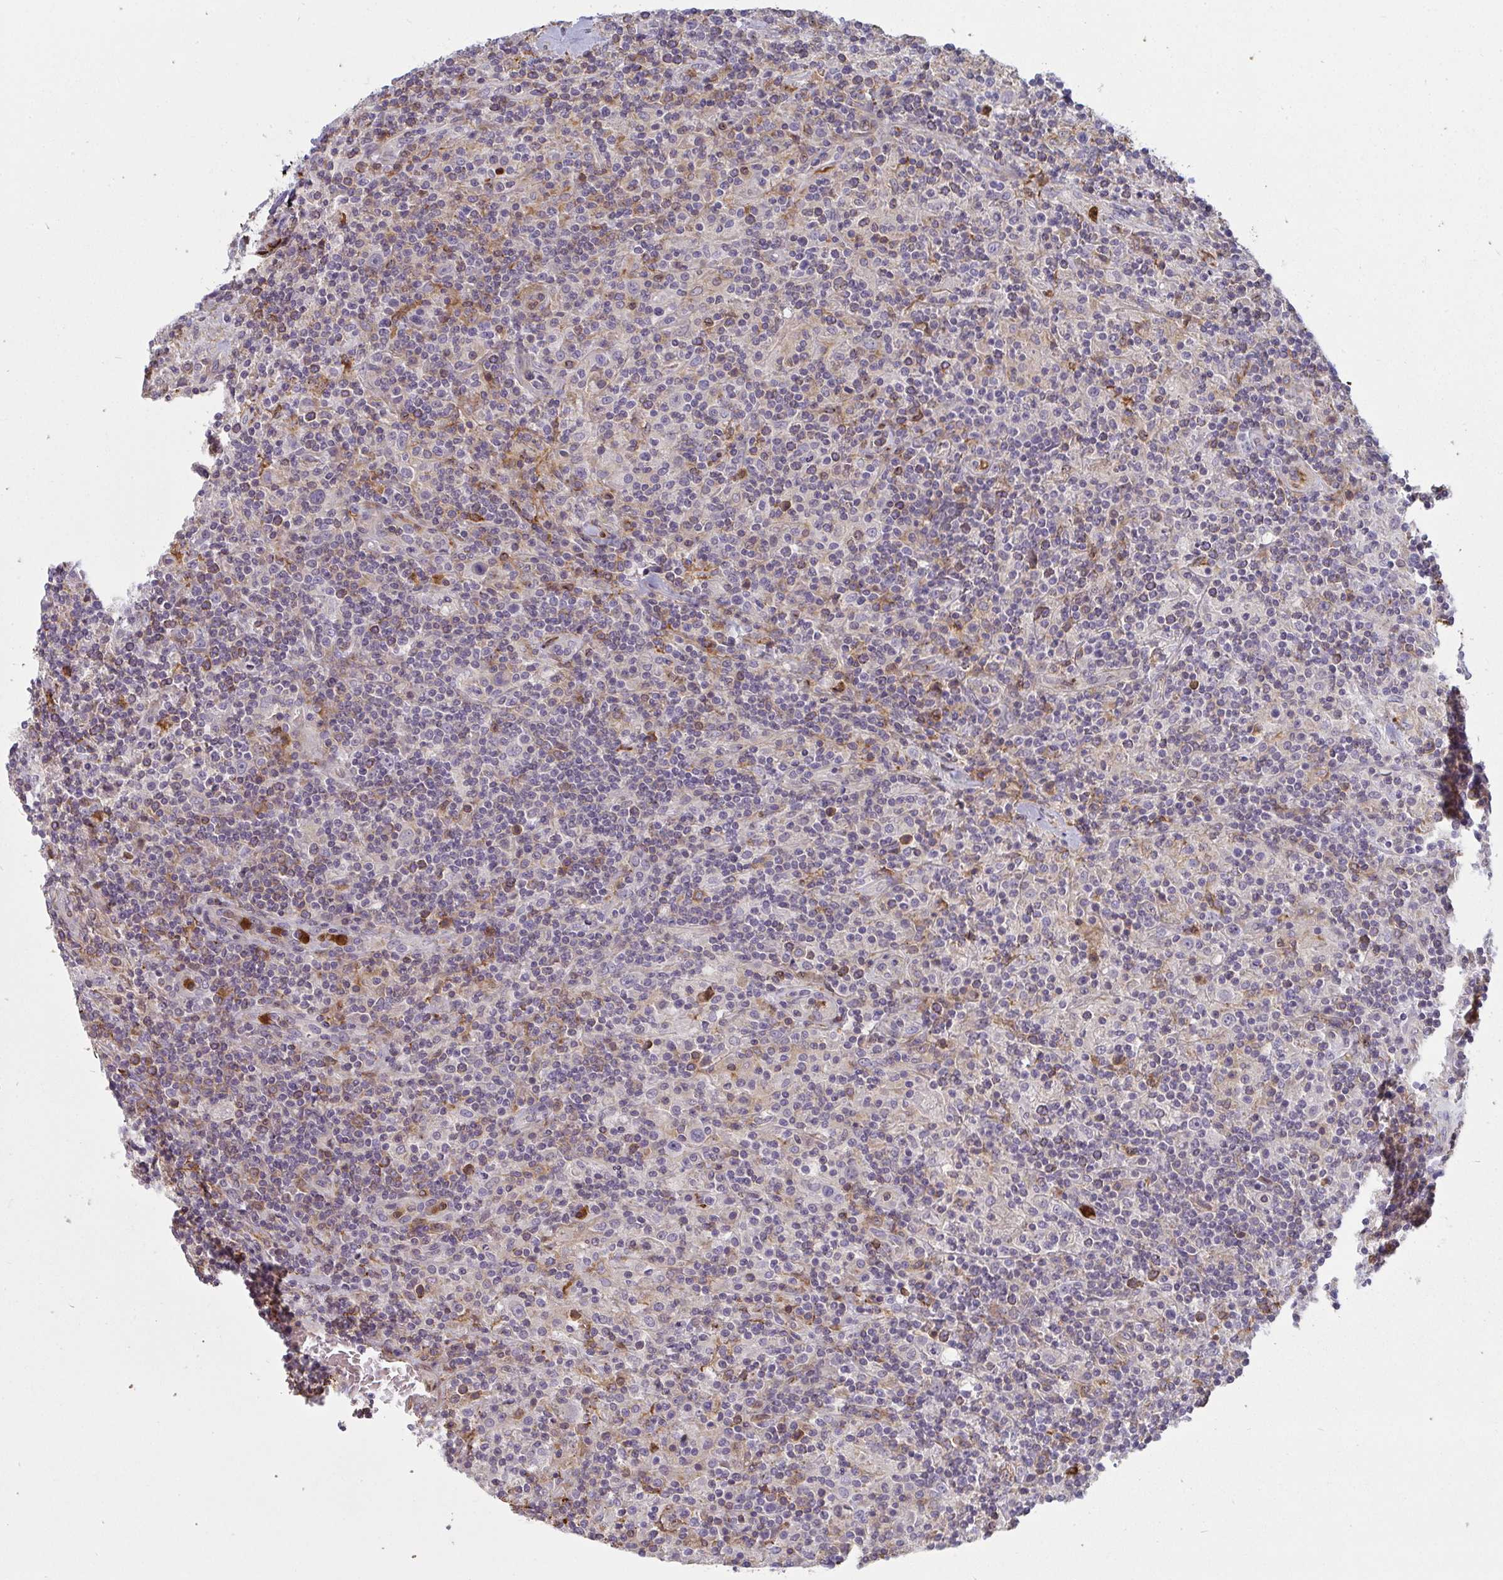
{"staining": {"intensity": "negative", "quantity": "none", "location": "none"}, "tissue": "lymphoma", "cell_type": "Tumor cells", "image_type": "cancer", "snomed": [{"axis": "morphology", "description": "Hodgkin's disease, NOS"}, {"axis": "topography", "description": "Lymph node"}], "caption": "Lymphoma stained for a protein using immunohistochemistry (IHC) exhibits no staining tumor cells.", "gene": "CSF3R", "patient": {"sex": "male", "age": 70}}